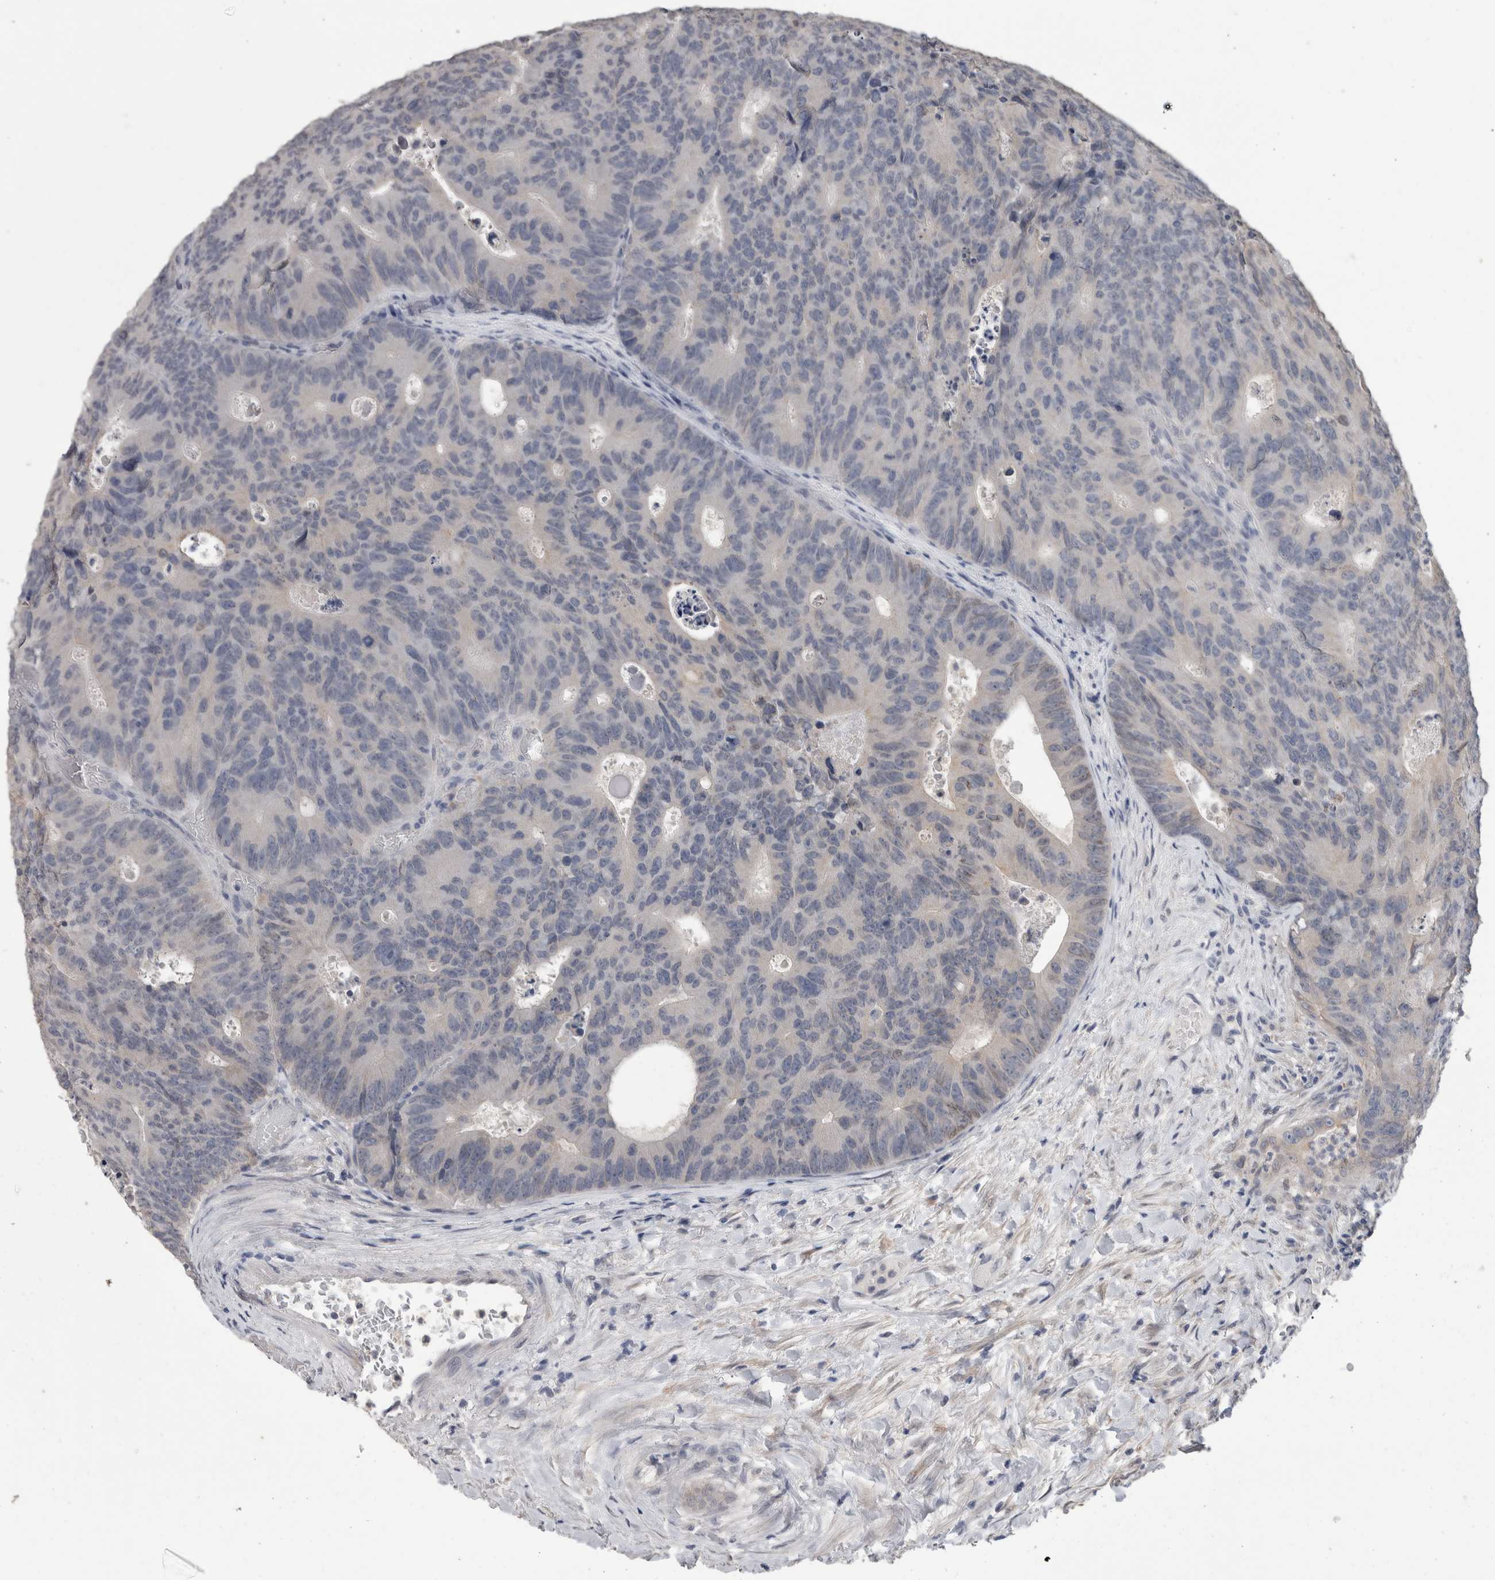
{"staining": {"intensity": "negative", "quantity": "none", "location": "none"}, "tissue": "colorectal cancer", "cell_type": "Tumor cells", "image_type": "cancer", "snomed": [{"axis": "morphology", "description": "Adenocarcinoma, NOS"}, {"axis": "topography", "description": "Colon"}], "caption": "This is an immunohistochemistry histopathology image of colorectal cancer (adenocarcinoma). There is no positivity in tumor cells.", "gene": "FHOD3", "patient": {"sex": "male", "age": 87}}